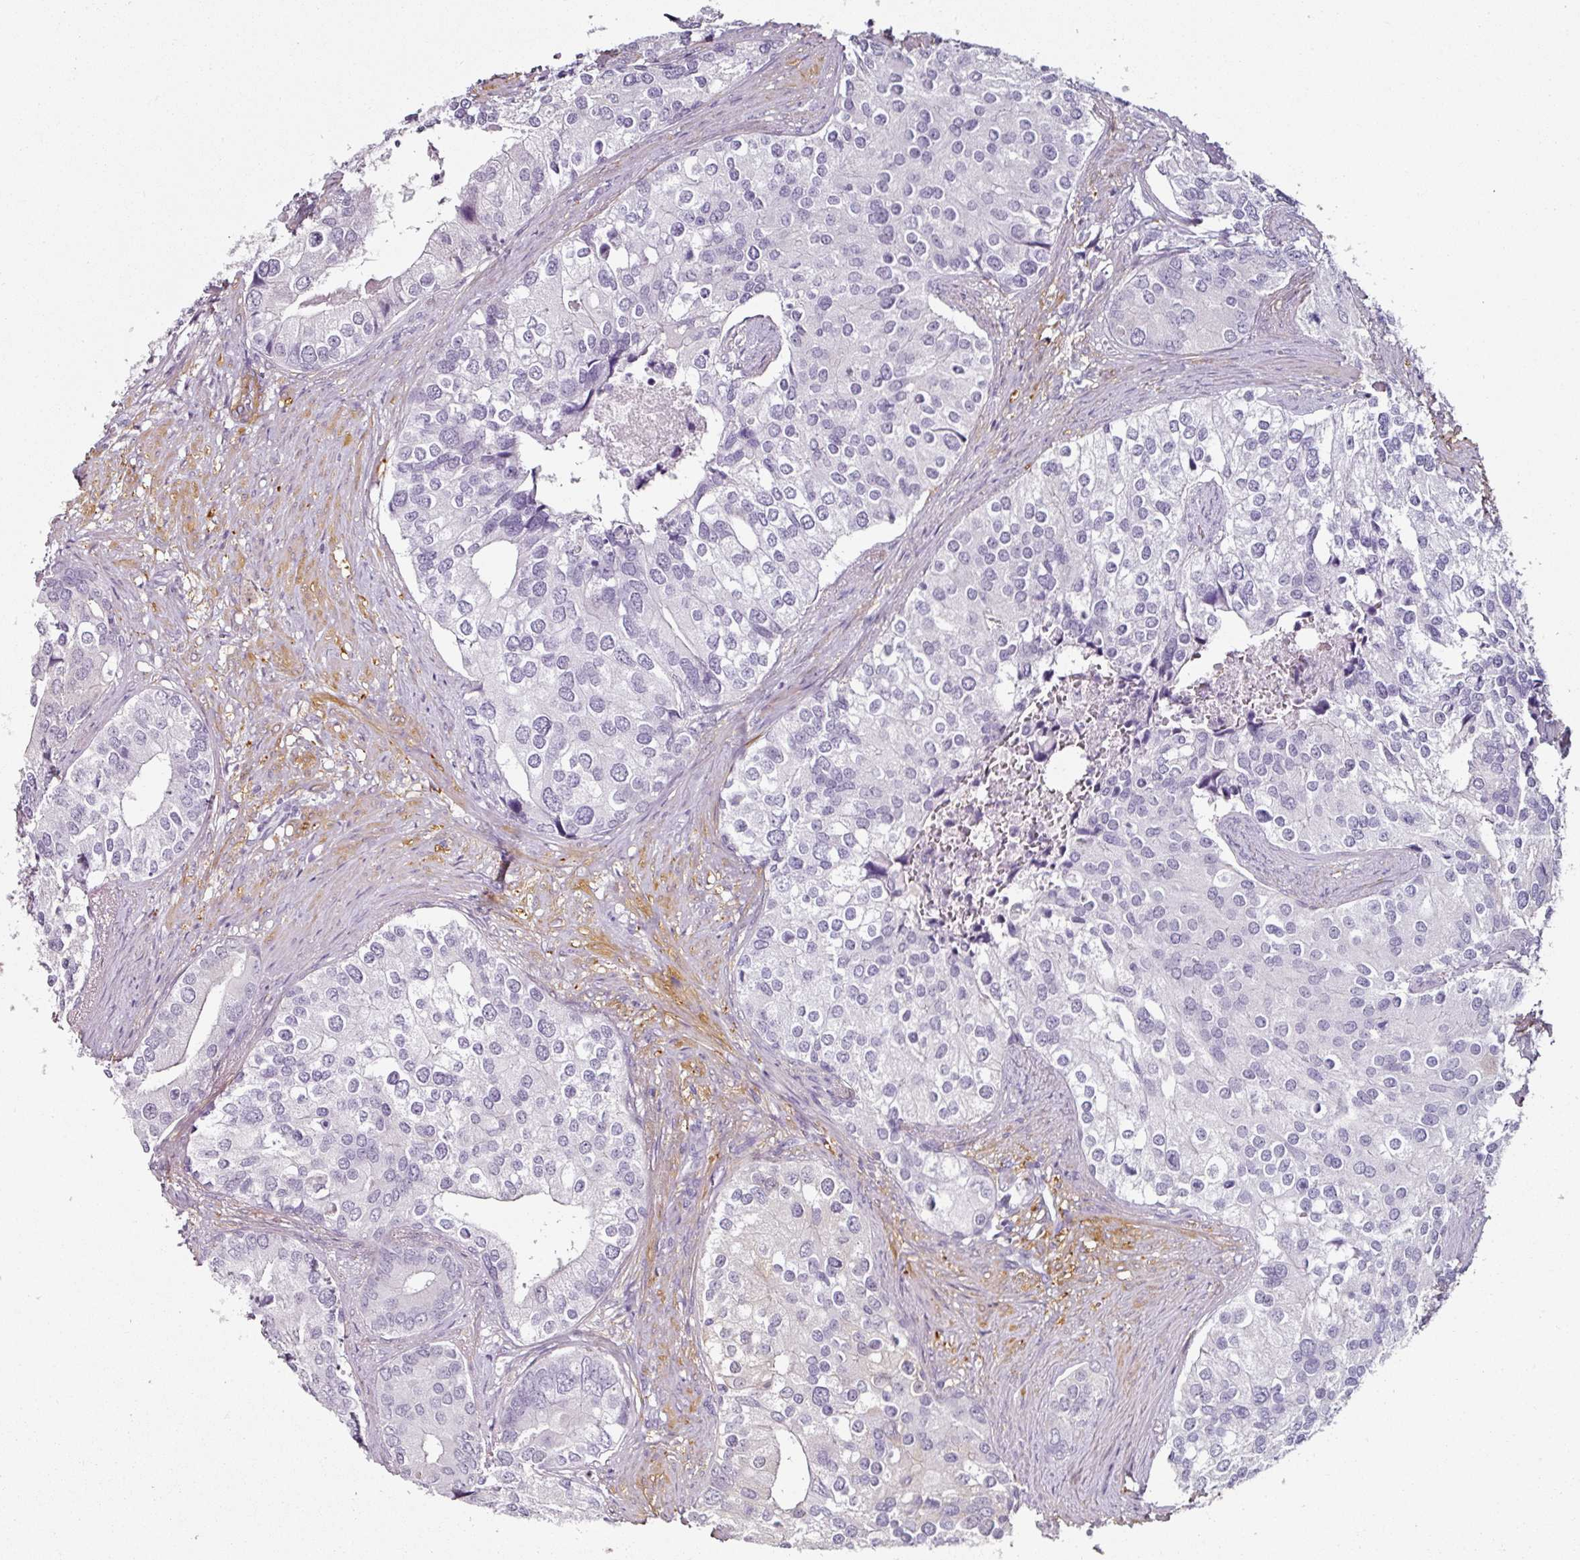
{"staining": {"intensity": "negative", "quantity": "none", "location": "none"}, "tissue": "prostate cancer", "cell_type": "Tumor cells", "image_type": "cancer", "snomed": [{"axis": "morphology", "description": "Adenocarcinoma, High grade"}, {"axis": "topography", "description": "Prostate"}], "caption": "Immunohistochemistry (IHC) photomicrograph of neoplastic tissue: prostate cancer (adenocarcinoma (high-grade)) stained with DAB demonstrates no significant protein expression in tumor cells.", "gene": "CAP2", "patient": {"sex": "male", "age": 62}}